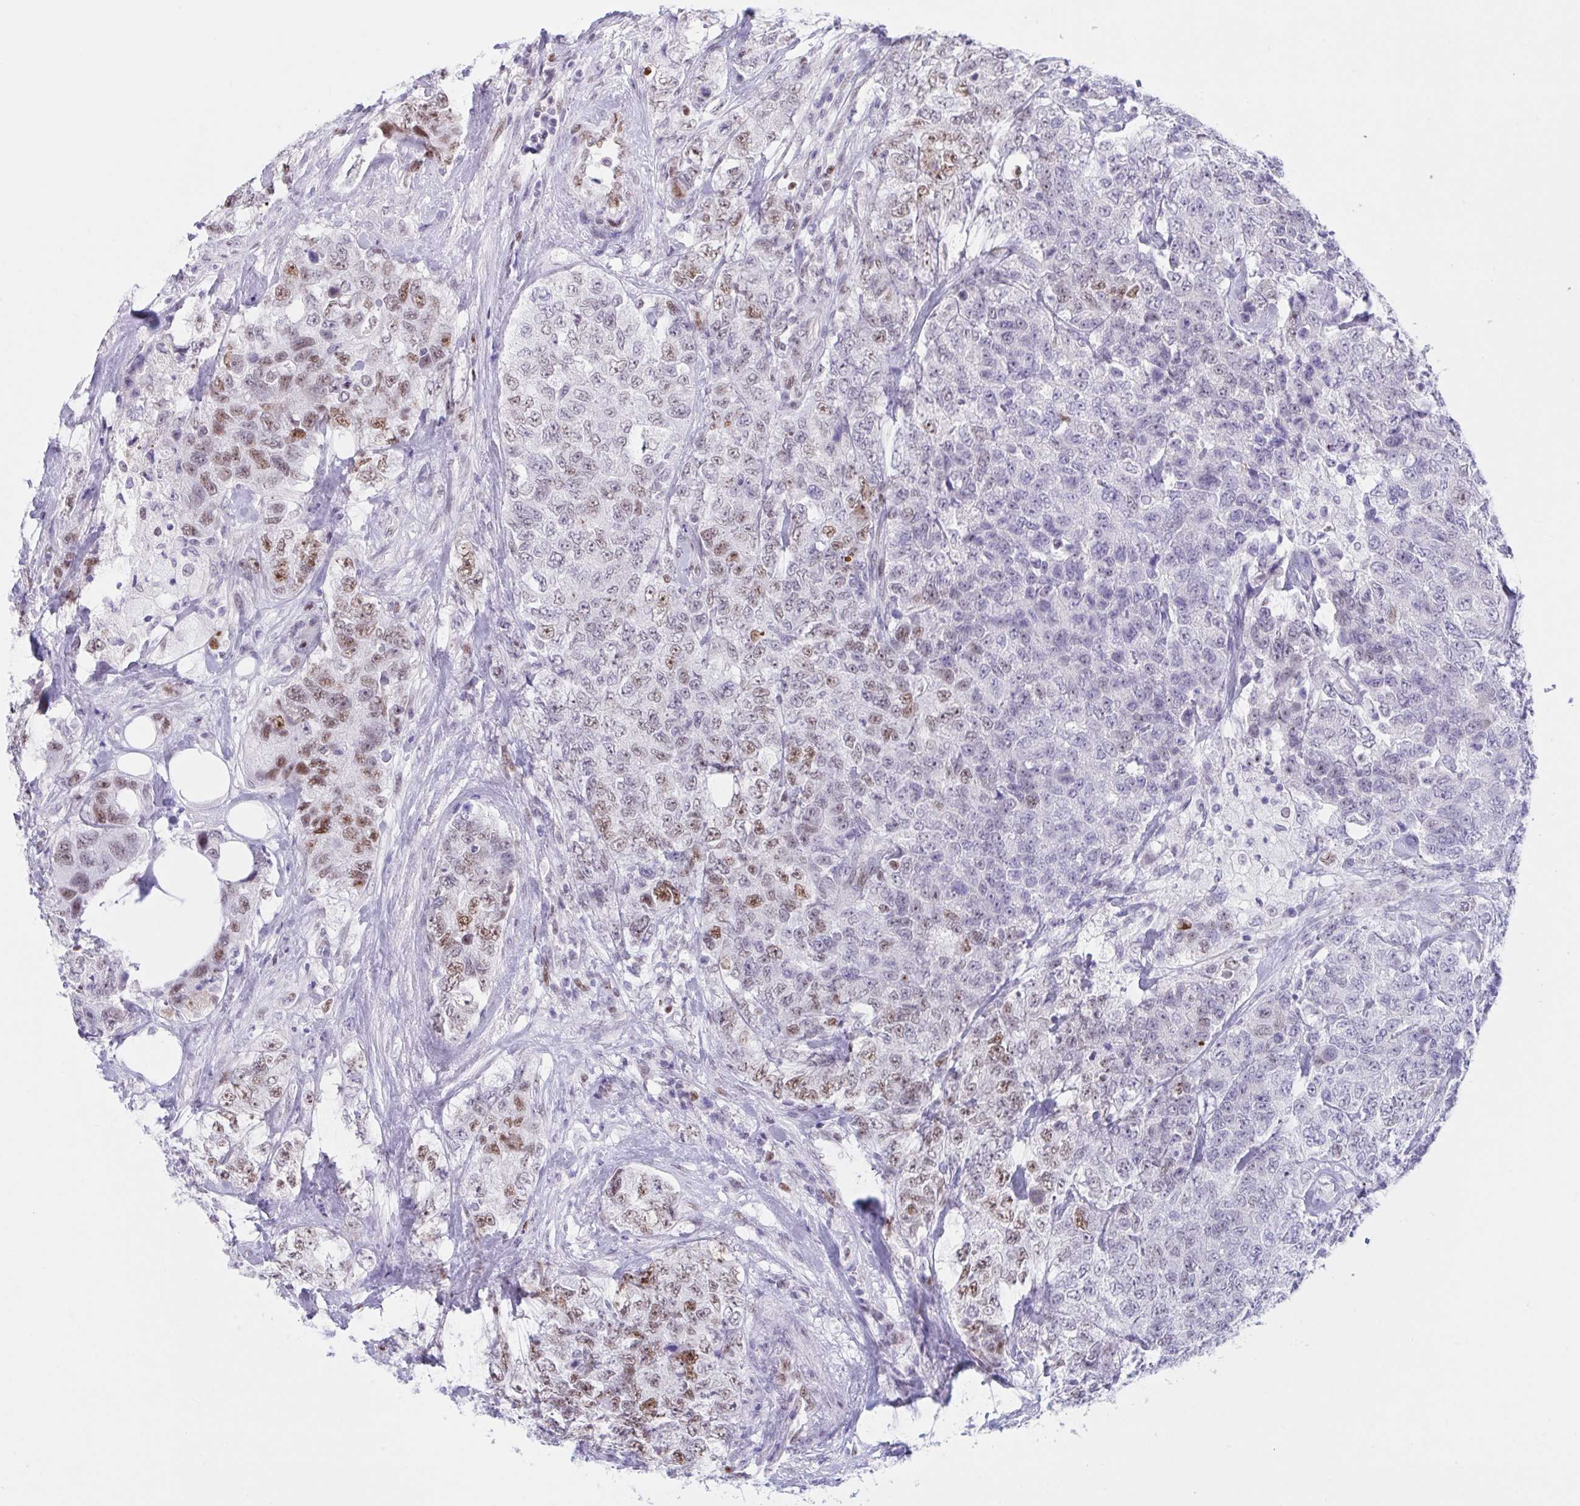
{"staining": {"intensity": "moderate", "quantity": "25%-75%", "location": "nuclear"}, "tissue": "urothelial cancer", "cell_type": "Tumor cells", "image_type": "cancer", "snomed": [{"axis": "morphology", "description": "Urothelial carcinoma, High grade"}, {"axis": "topography", "description": "Urinary bladder"}], "caption": "This is a histology image of immunohistochemistry staining of urothelial cancer, which shows moderate positivity in the nuclear of tumor cells.", "gene": "IKZF2", "patient": {"sex": "female", "age": 78}}